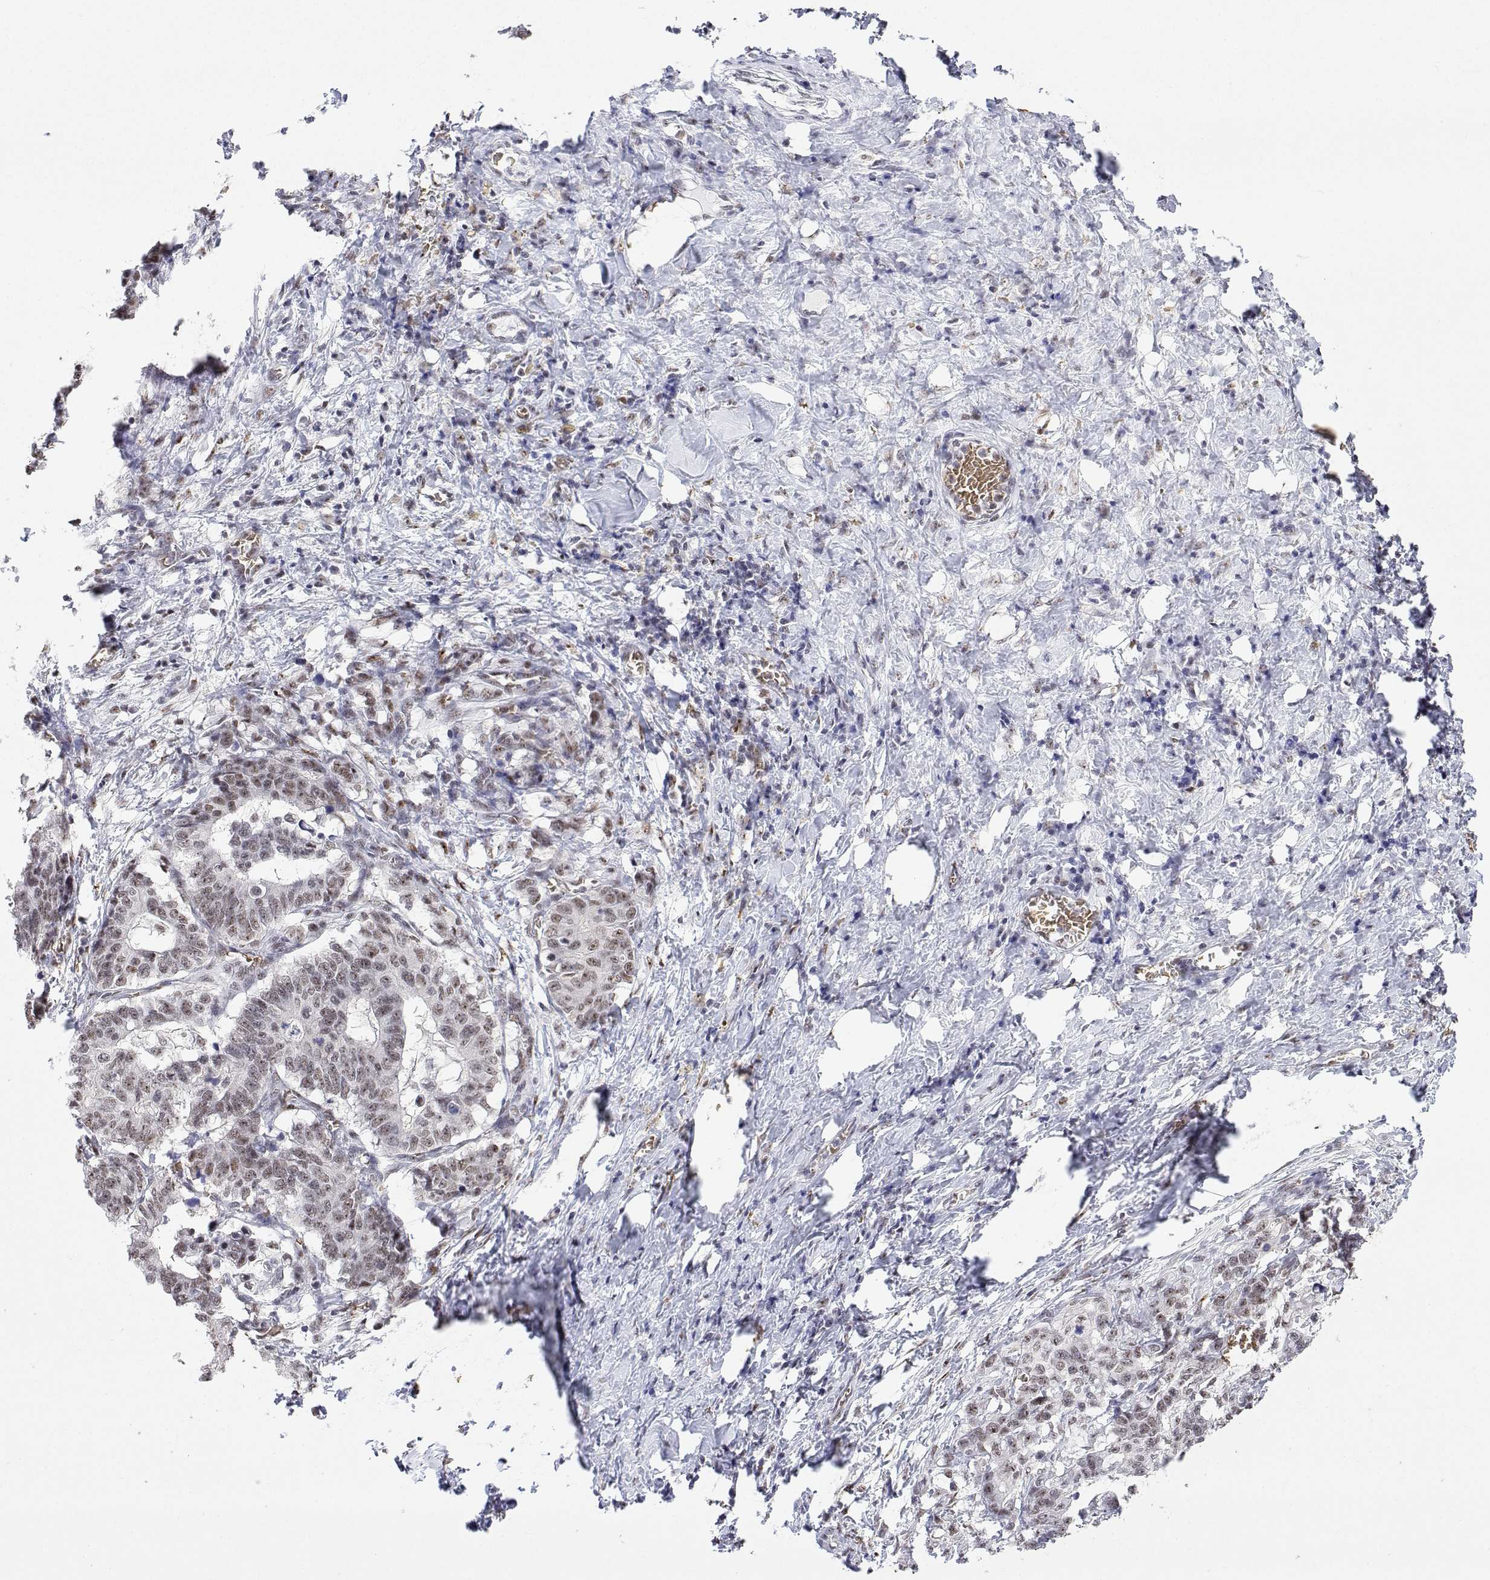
{"staining": {"intensity": "moderate", "quantity": "25%-75%", "location": "nuclear"}, "tissue": "stomach cancer", "cell_type": "Tumor cells", "image_type": "cancer", "snomed": [{"axis": "morphology", "description": "Normal tissue, NOS"}, {"axis": "morphology", "description": "Adenocarcinoma, NOS"}, {"axis": "topography", "description": "Stomach"}], "caption": "Adenocarcinoma (stomach) stained for a protein shows moderate nuclear positivity in tumor cells. Nuclei are stained in blue.", "gene": "ADAR", "patient": {"sex": "female", "age": 64}}